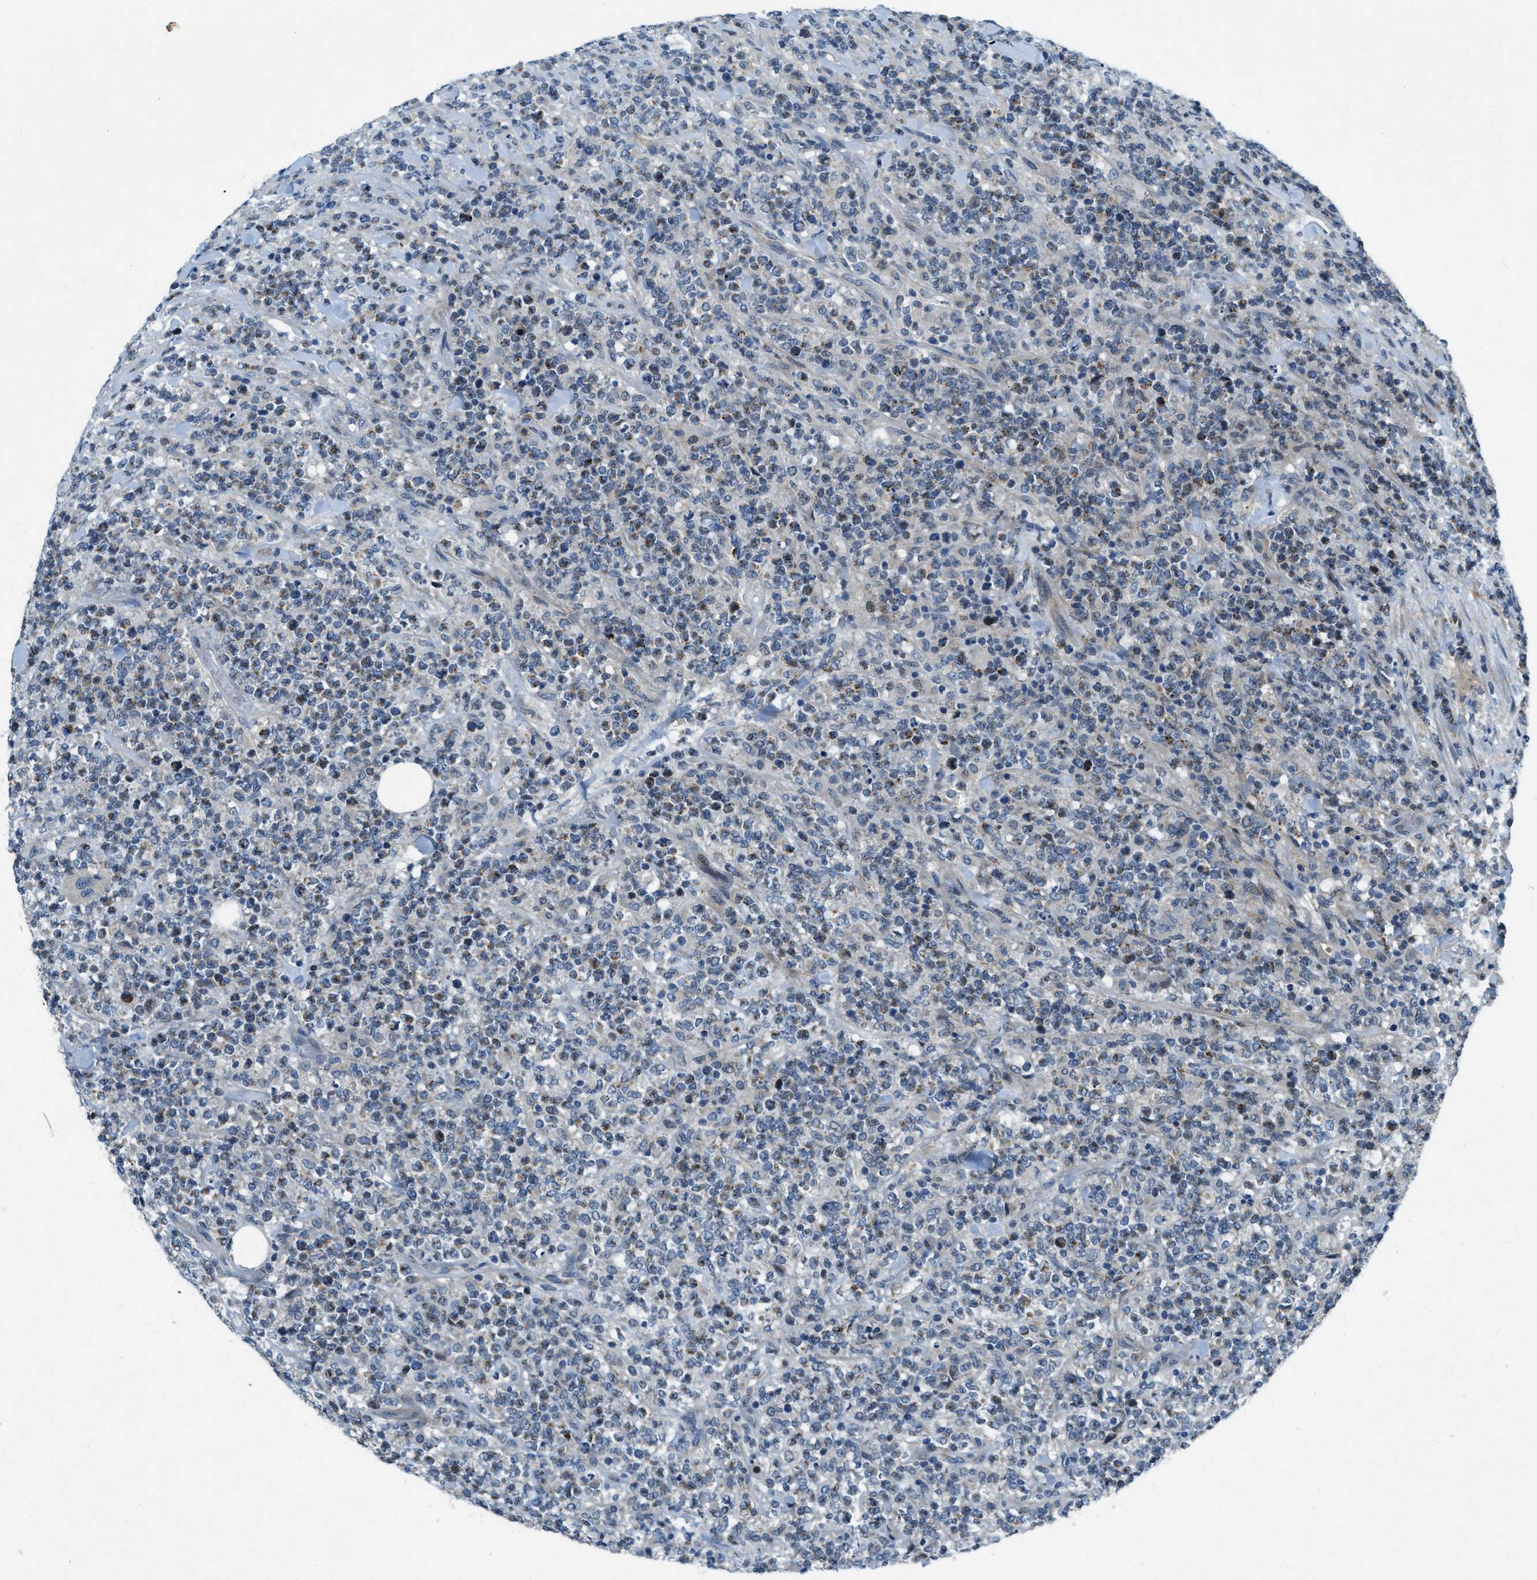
{"staining": {"intensity": "negative", "quantity": "none", "location": "none"}, "tissue": "lymphoma", "cell_type": "Tumor cells", "image_type": "cancer", "snomed": [{"axis": "morphology", "description": "Malignant lymphoma, non-Hodgkin's type, High grade"}, {"axis": "topography", "description": "Soft tissue"}], "caption": "This is an IHC image of malignant lymphoma, non-Hodgkin's type (high-grade). There is no positivity in tumor cells.", "gene": "SNX14", "patient": {"sex": "male", "age": 18}}